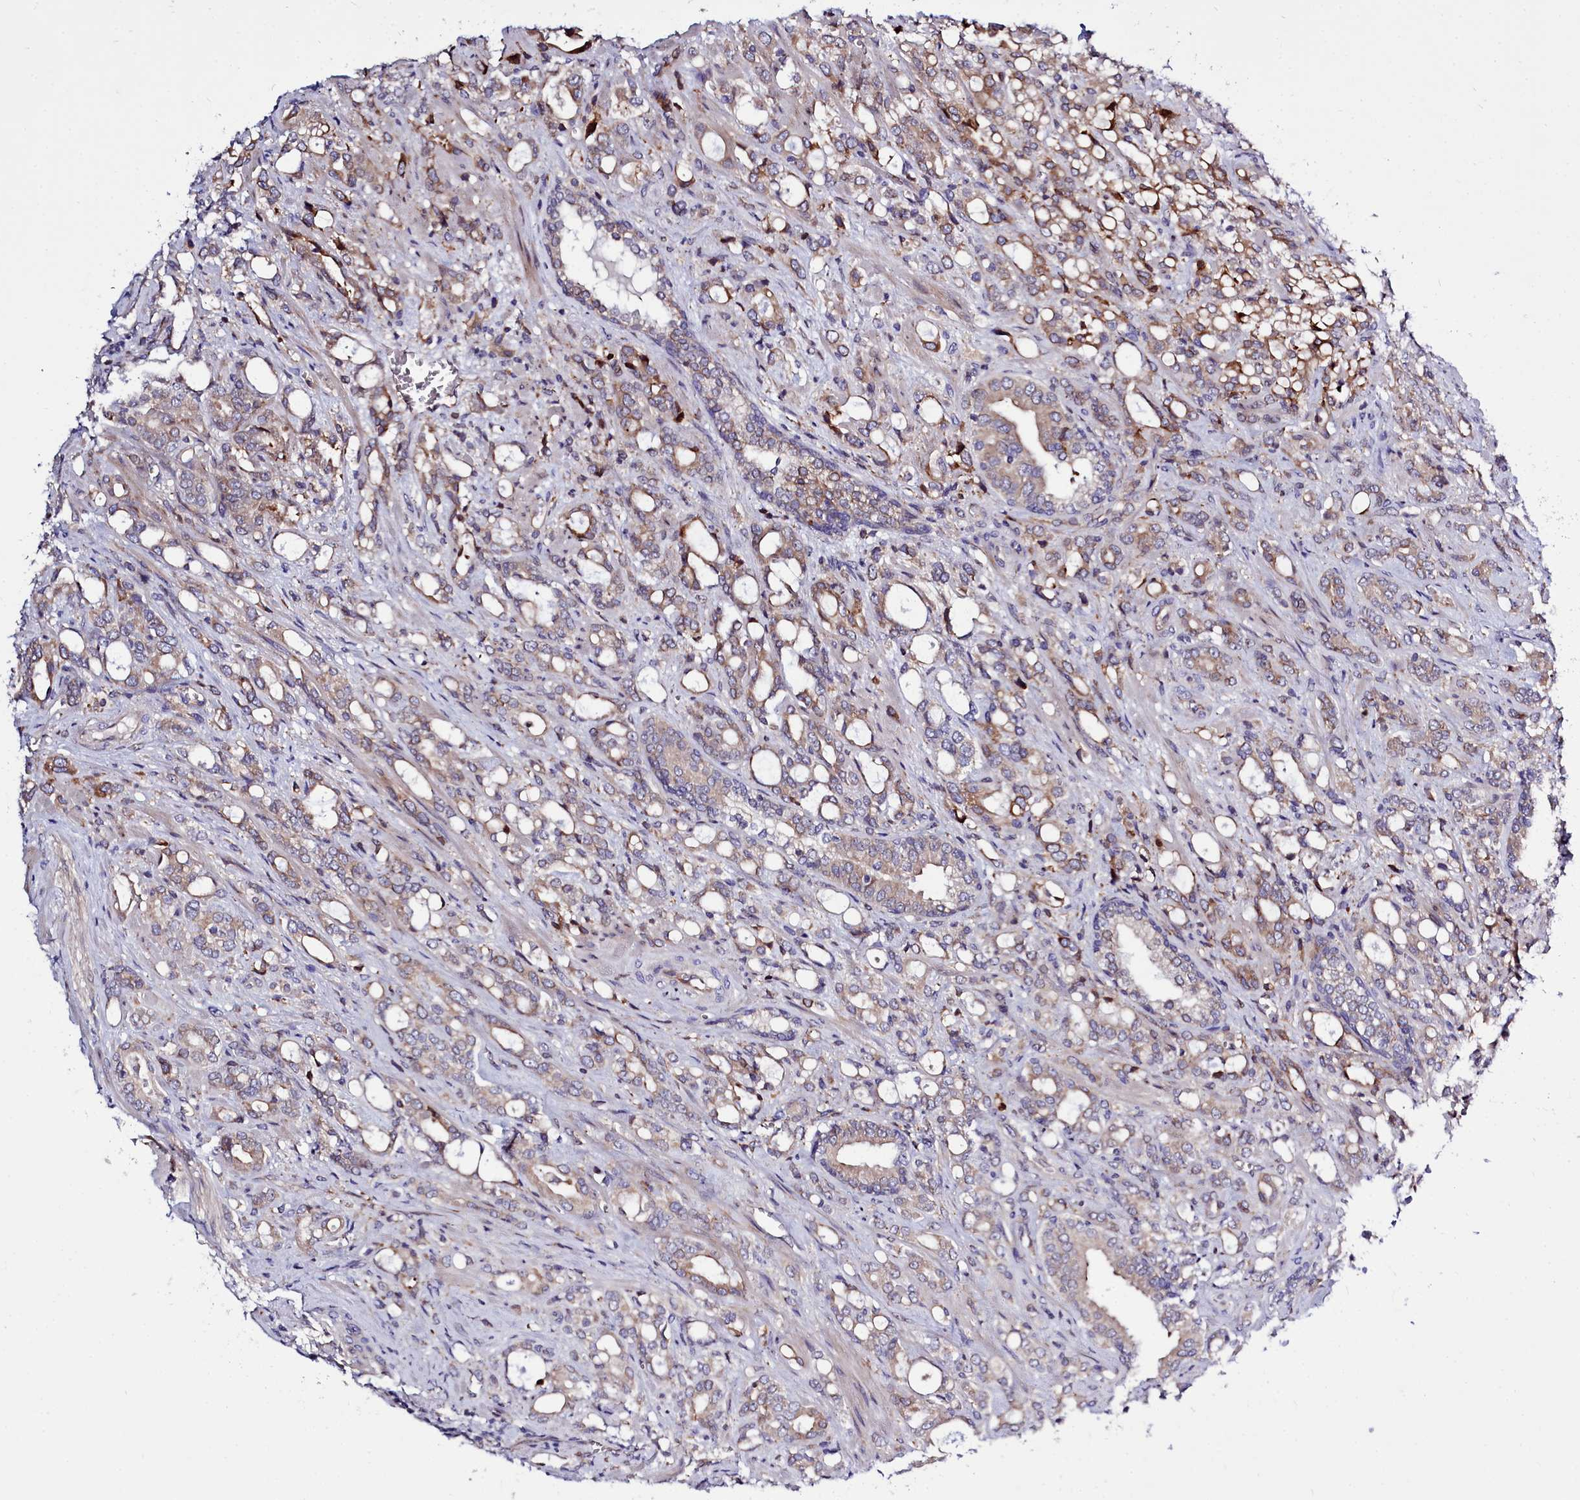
{"staining": {"intensity": "weak", "quantity": "25%-75%", "location": "cytoplasmic/membranous"}, "tissue": "prostate cancer", "cell_type": "Tumor cells", "image_type": "cancer", "snomed": [{"axis": "morphology", "description": "Adenocarcinoma, High grade"}, {"axis": "topography", "description": "Prostate"}], "caption": "Tumor cells display low levels of weak cytoplasmic/membranous expression in about 25%-75% of cells in adenocarcinoma (high-grade) (prostate).", "gene": "RAPGEF4", "patient": {"sex": "male", "age": 72}}